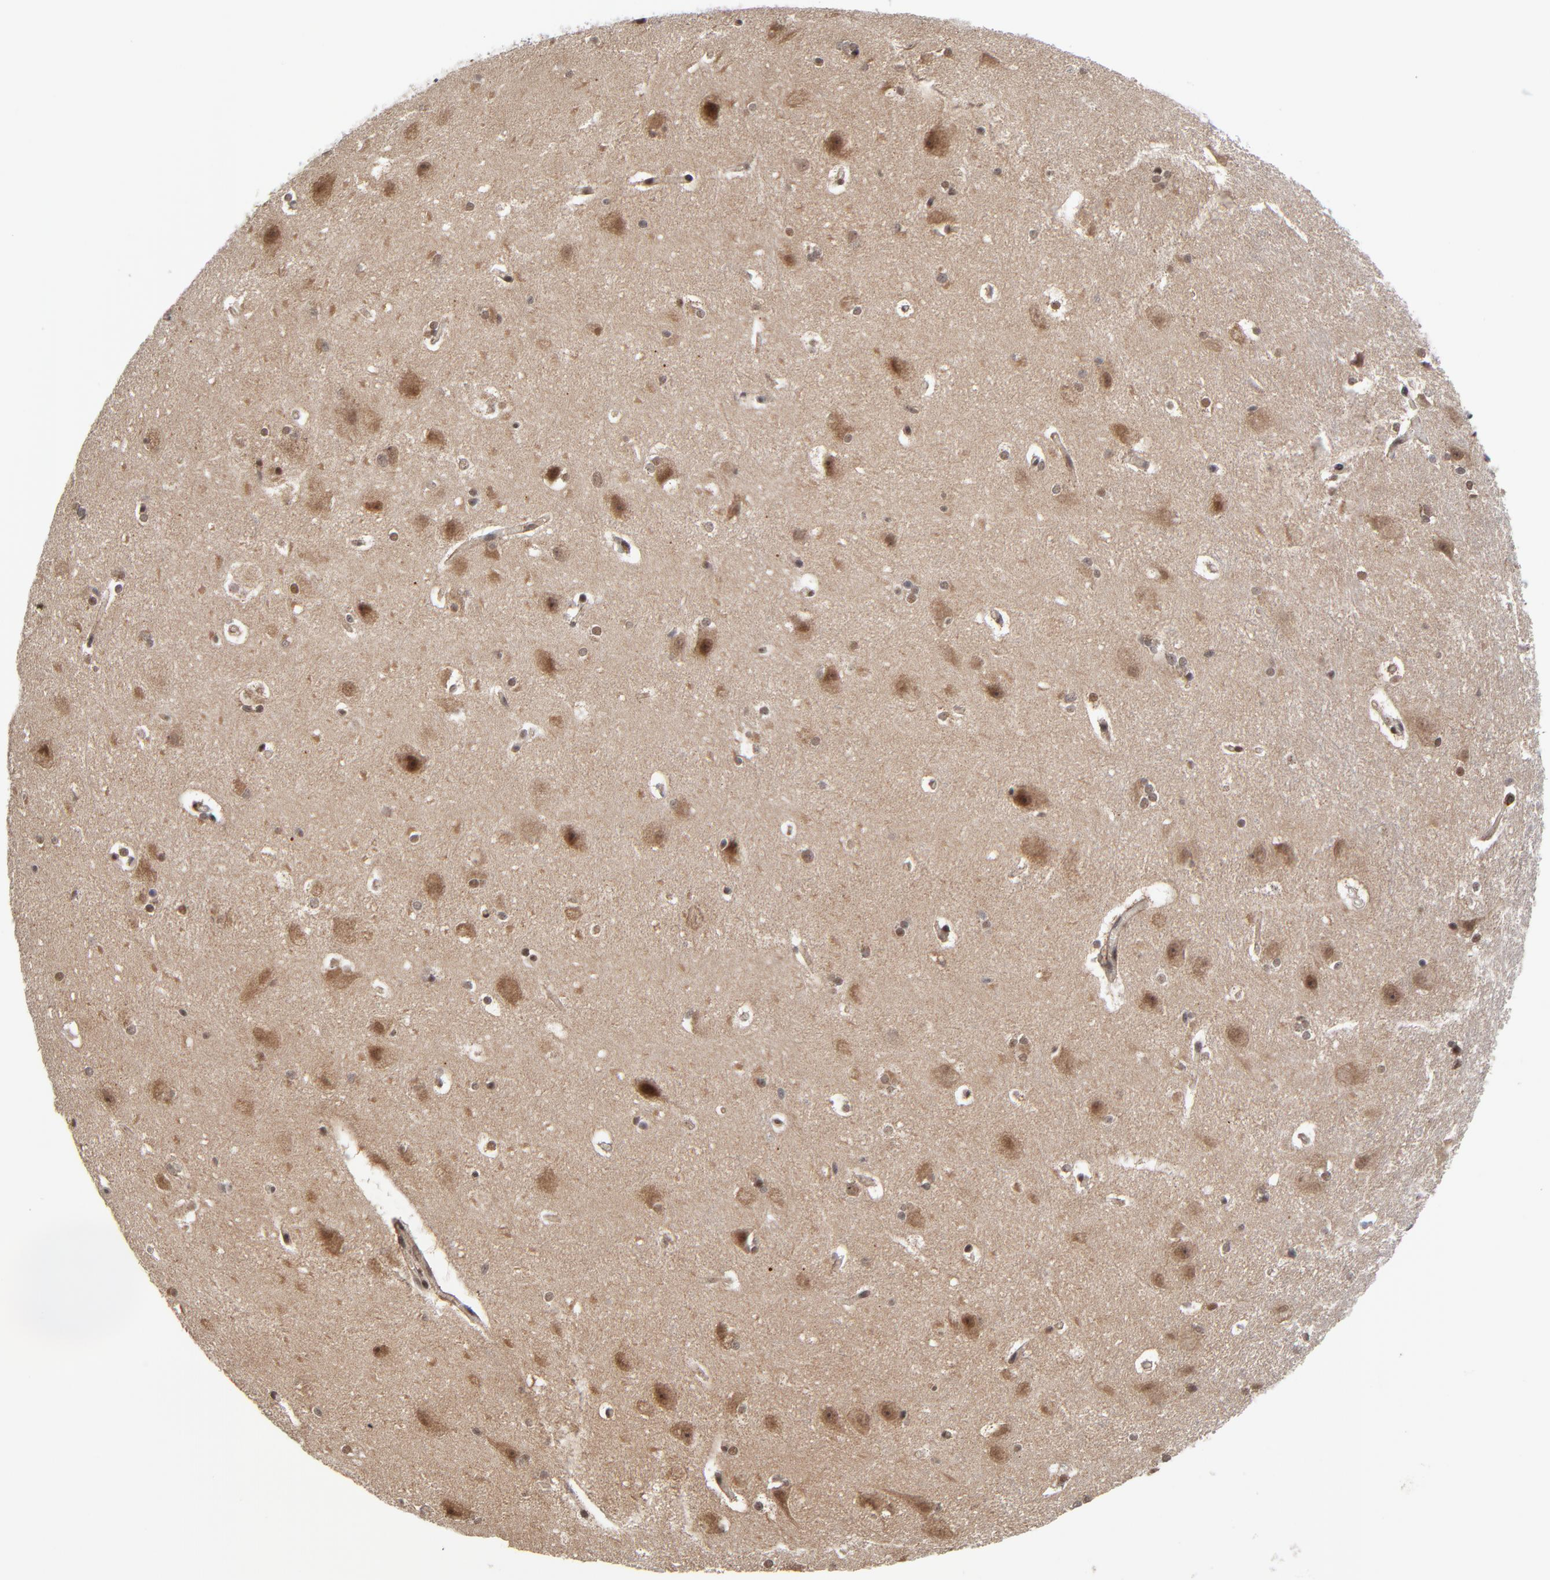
{"staining": {"intensity": "weak", "quantity": ">75%", "location": "cytoplasmic/membranous,nuclear"}, "tissue": "hippocampus", "cell_type": "Glial cells", "image_type": "normal", "snomed": [{"axis": "morphology", "description": "Normal tissue, NOS"}, {"axis": "topography", "description": "Hippocampus"}], "caption": "DAB (3,3'-diaminobenzidine) immunohistochemical staining of unremarkable human hippocampus exhibits weak cytoplasmic/membranous,nuclear protein positivity in approximately >75% of glial cells. The staining was performed using DAB, with brown indicating positive protein expression. Nuclei are stained blue with hematoxylin.", "gene": "ZNF419", "patient": {"sex": "female", "age": 19}}